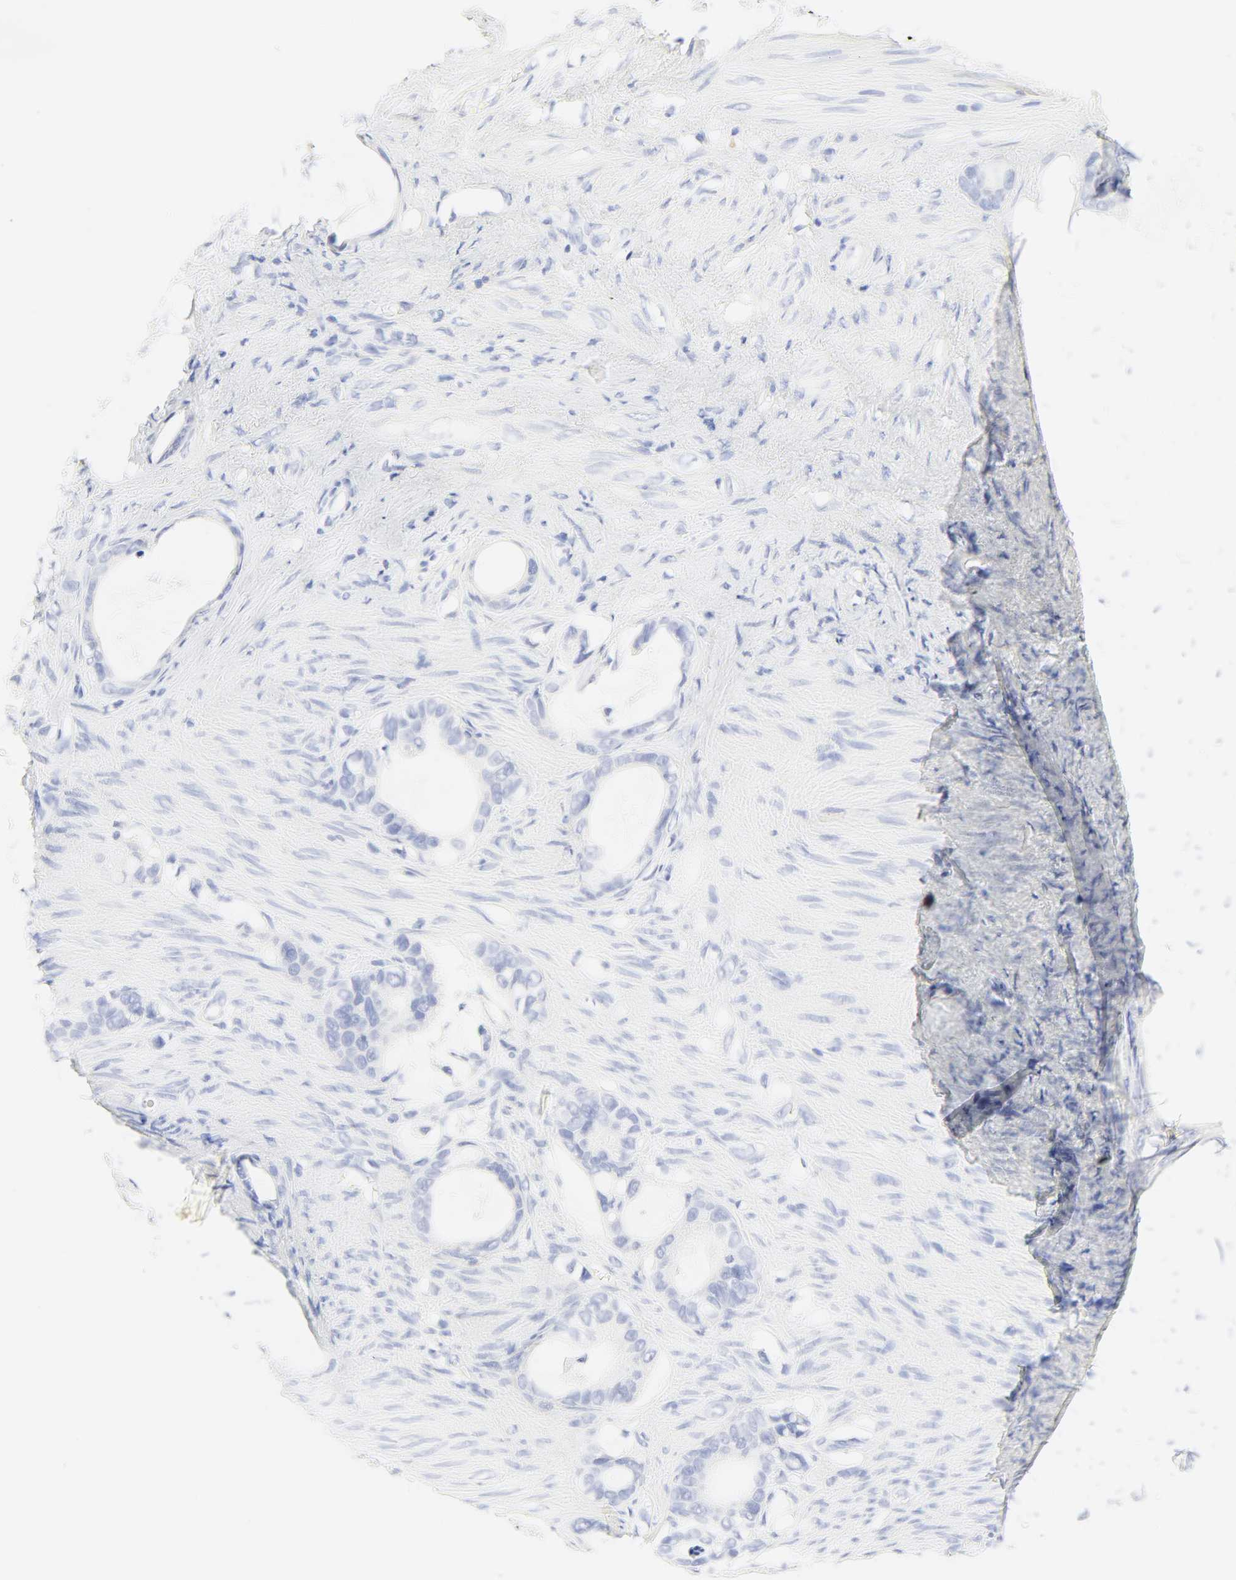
{"staining": {"intensity": "negative", "quantity": "none", "location": "none"}, "tissue": "stomach cancer", "cell_type": "Tumor cells", "image_type": "cancer", "snomed": [{"axis": "morphology", "description": "Adenocarcinoma, NOS"}, {"axis": "topography", "description": "Stomach"}], "caption": "The immunohistochemistry photomicrograph has no significant expression in tumor cells of stomach adenocarcinoma tissue.", "gene": "SLCO1B3", "patient": {"sex": "female", "age": 75}}